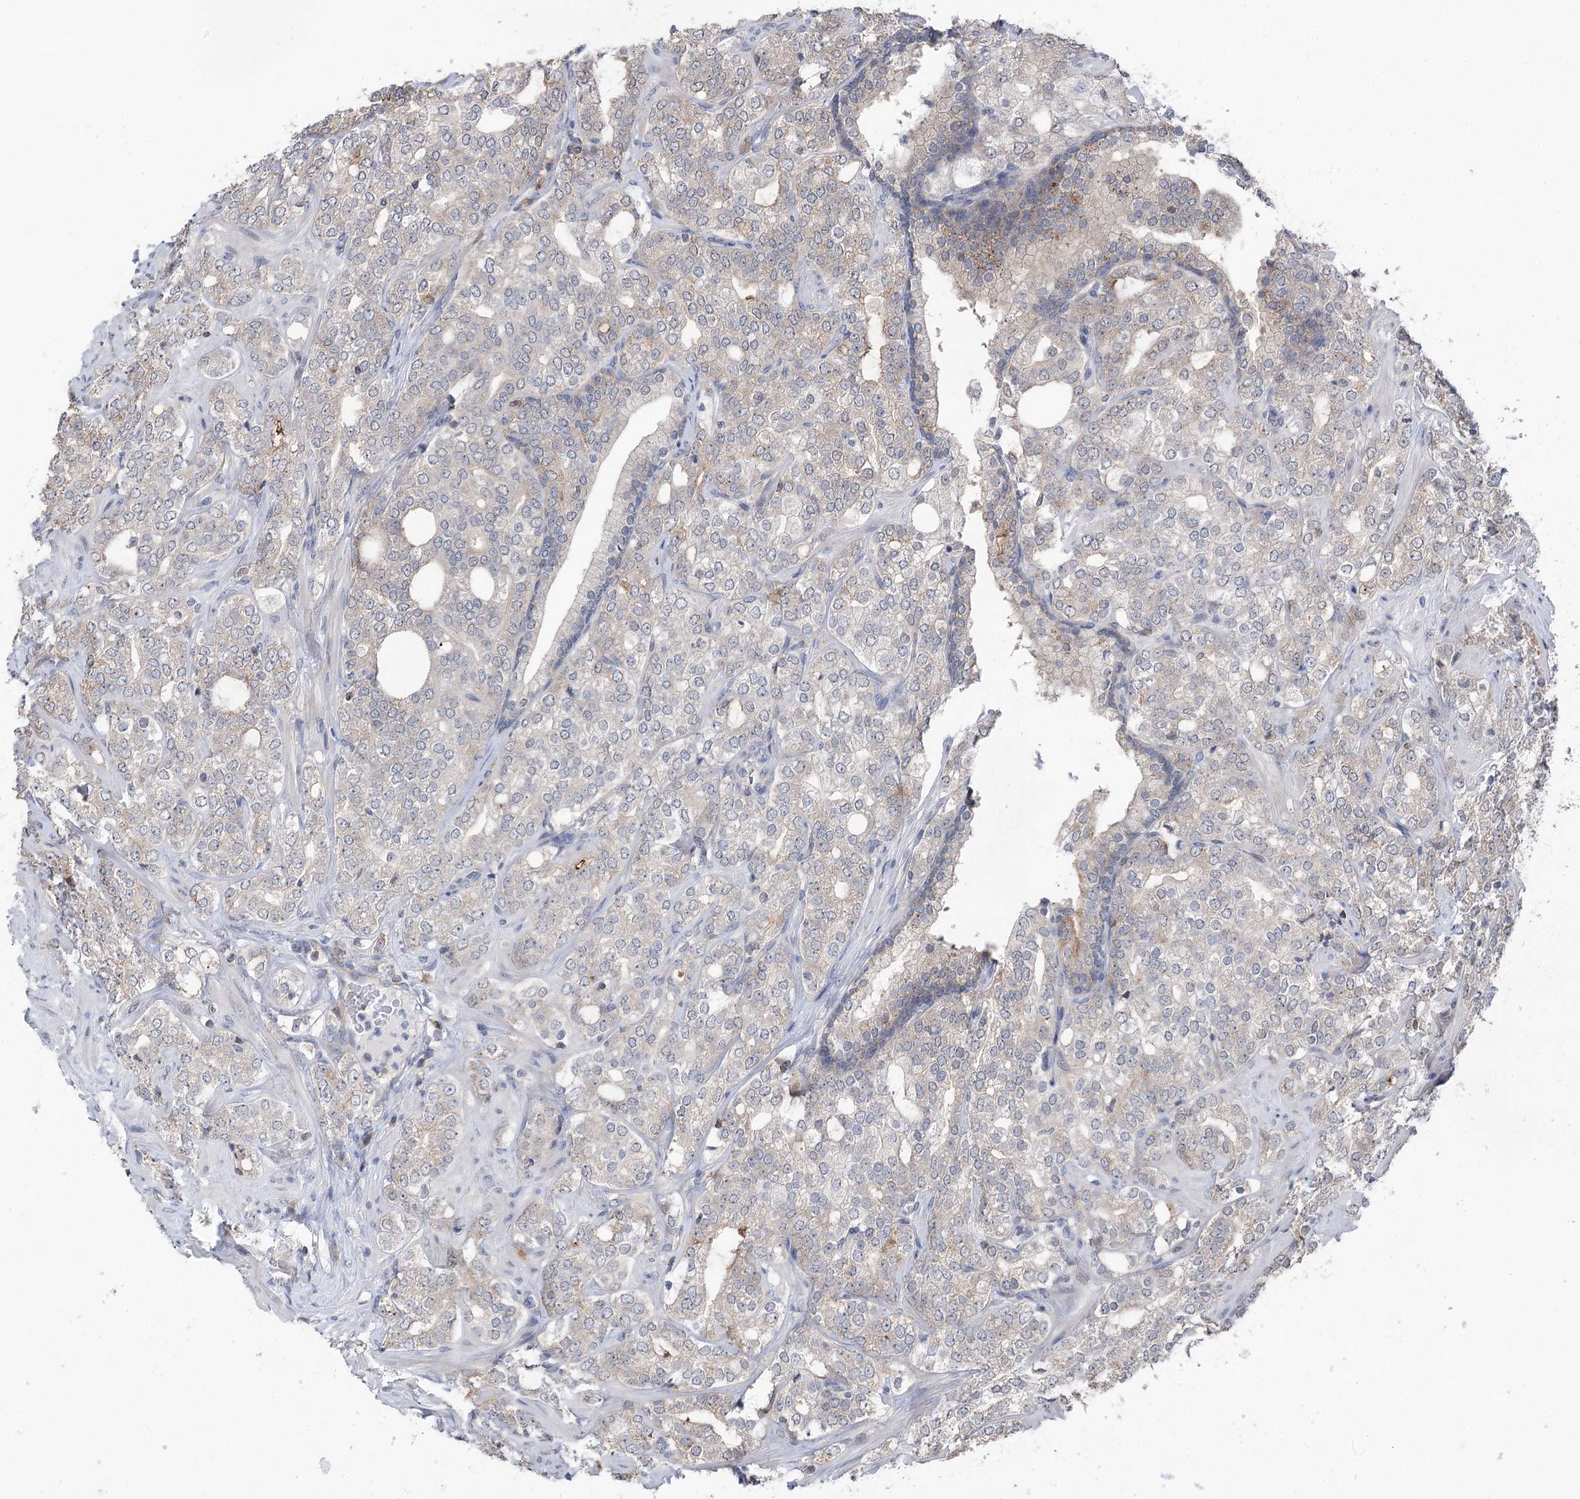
{"staining": {"intensity": "negative", "quantity": "none", "location": "none"}, "tissue": "prostate cancer", "cell_type": "Tumor cells", "image_type": "cancer", "snomed": [{"axis": "morphology", "description": "Adenocarcinoma, High grade"}, {"axis": "topography", "description": "Prostate"}], "caption": "Prostate cancer stained for a protein using IHC shows no staining tumor cells.", "gene": "CCSER2", "patient": {"sex": "male", "age": 64}}